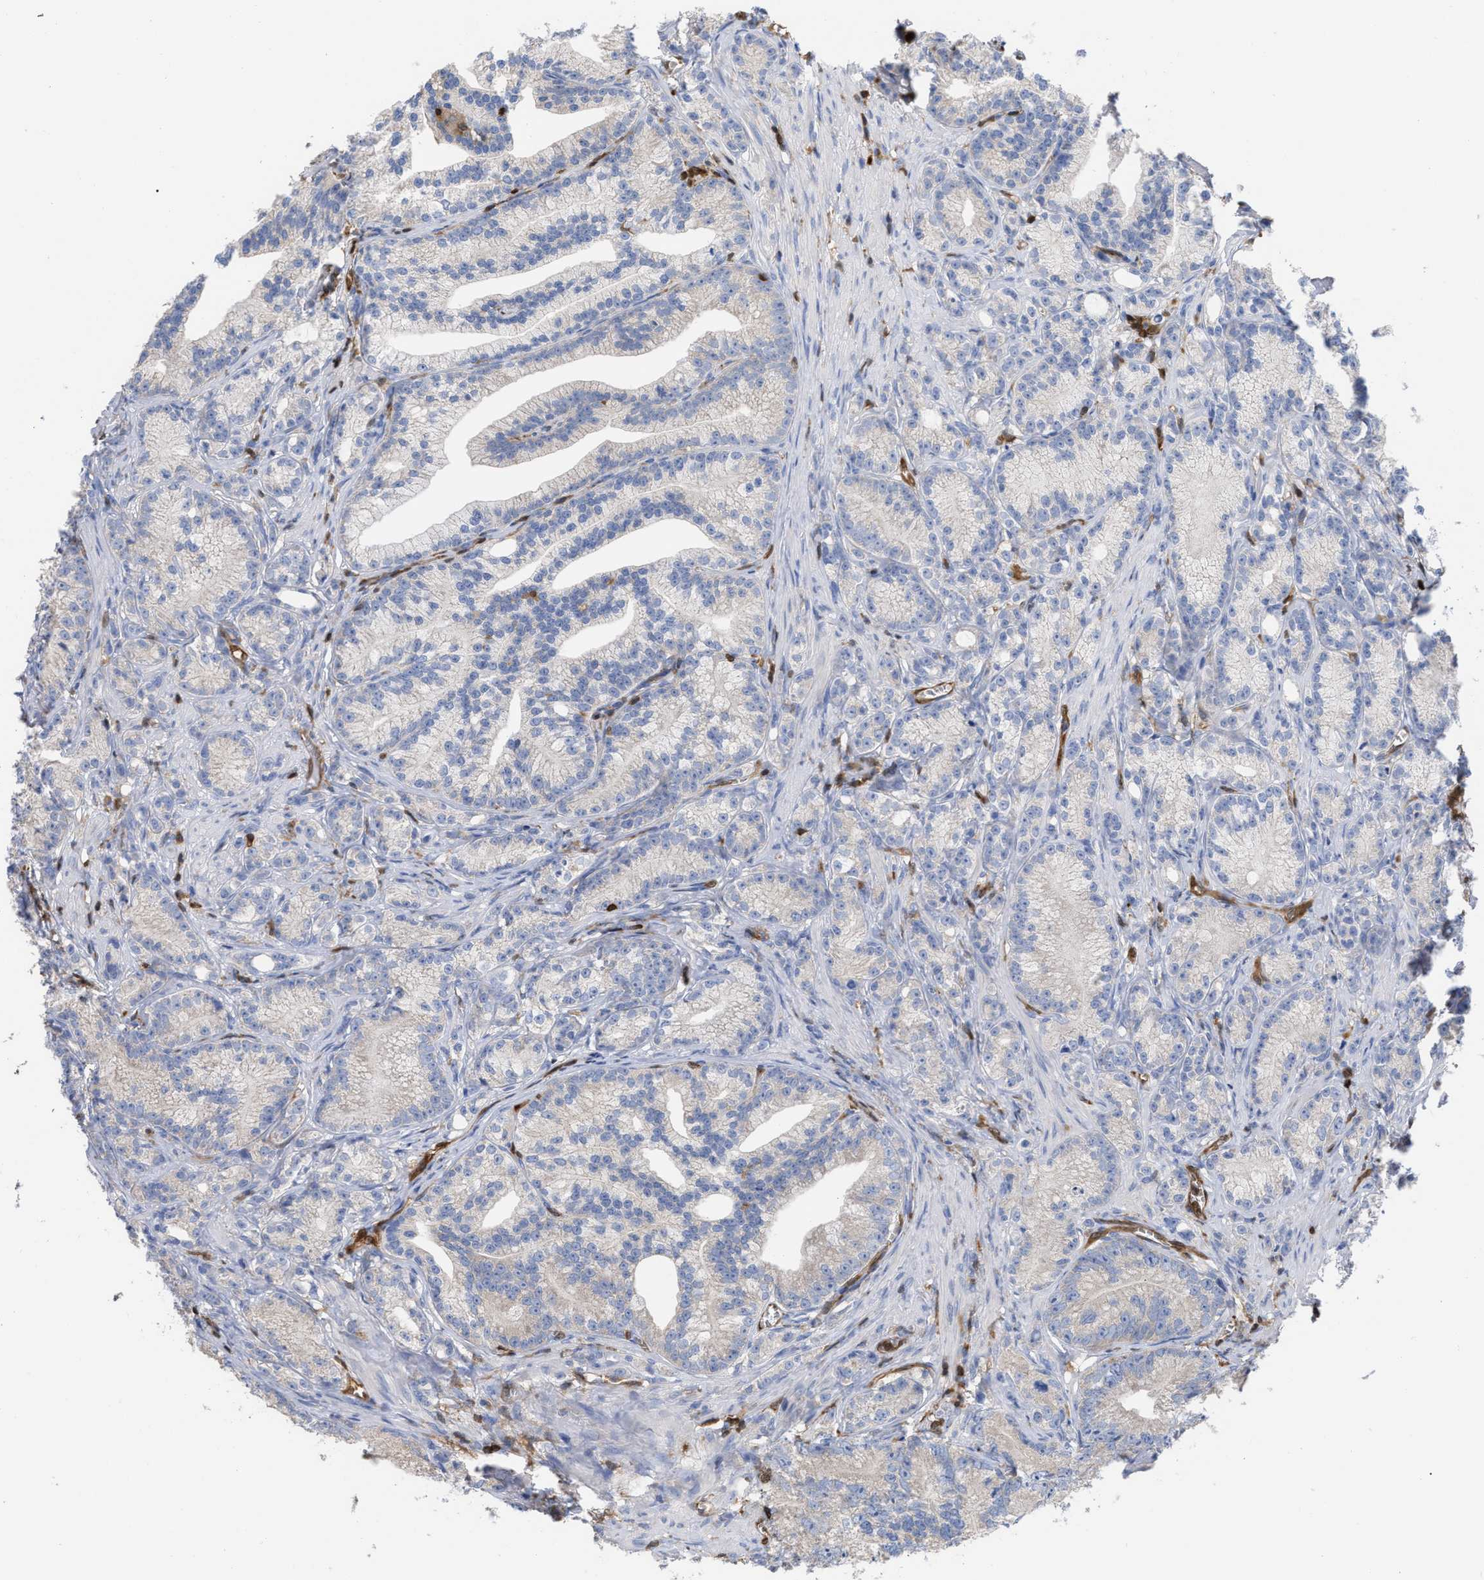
{"staining": {"intensity": "negative", "quantity": "none", "location": "none"}, "tissue": "prostate cancer", "cell_type": "Tumor cells", "image_type": "cancer", "snomed": [{"axis": "morphology", "description": "Adenocarcinoma, Low grade"}, {"axis": "topography", "description": "Prostate"}], "caption": "Tumor cells show no significant protein staining in prostate cancer.", "gene": "GIMAP4", "patient": {"sex": "male", "age": 89}}